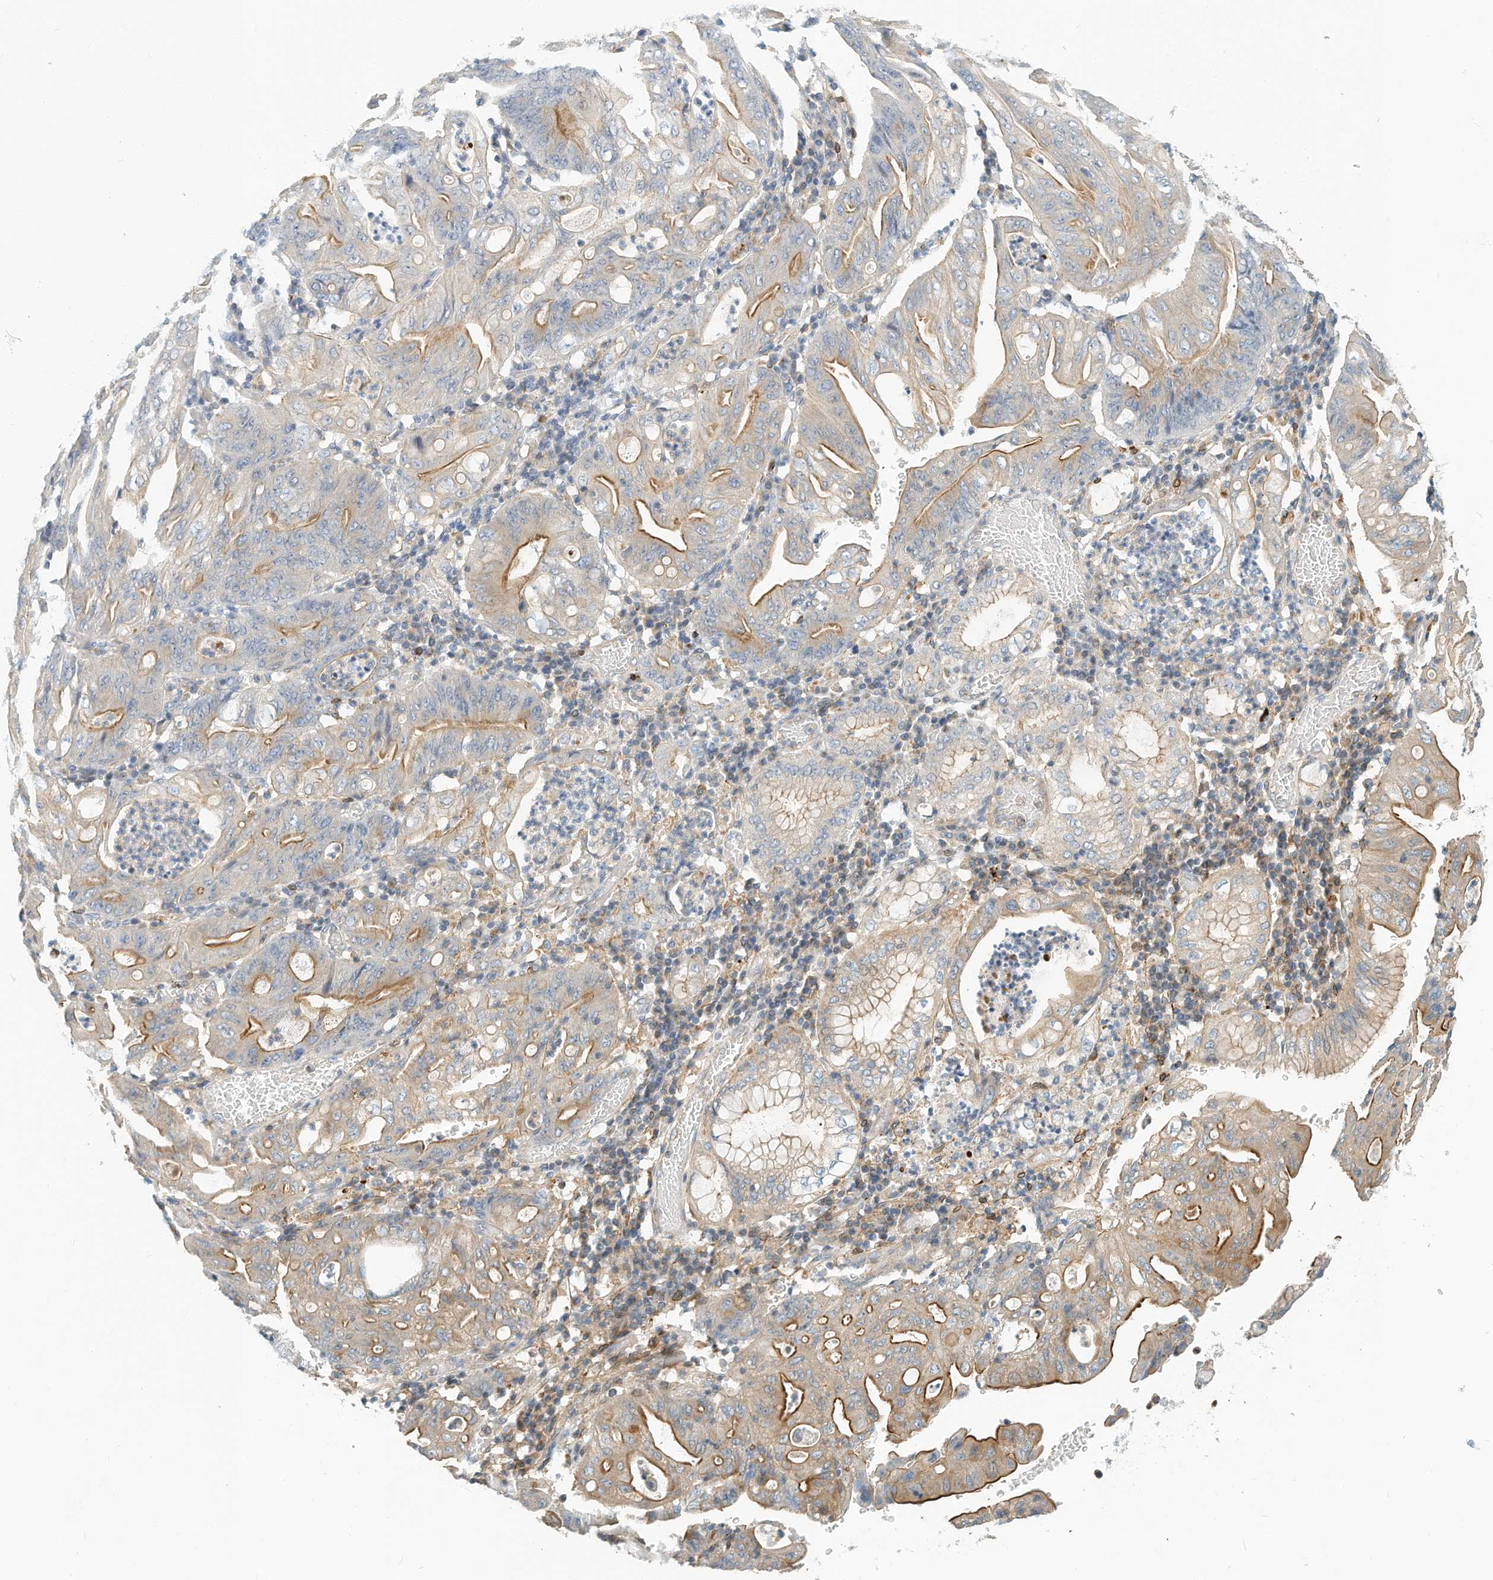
{"staining": {"intensity": "strong", "quantity": "25%-75%", "location": "cytoplasmic/membranous"}, "tissue": "stomach cancer", "cell_type": "Tumor cells", "image_type": "cancer", "snomed": [{"axis": "morphology", "description": "Adenocarcinoma, NOS"}, {"axis": "topography", "description": "Stomach"}], "caption": "This is a histology image of immunohistochemistry staining of stomach adenocarcinoma, which shows strong staining in the cytoplasmic/membranous of tumor cells.", "gene": "MICAL1", "patient": {"sex": "female", "age": 73}}